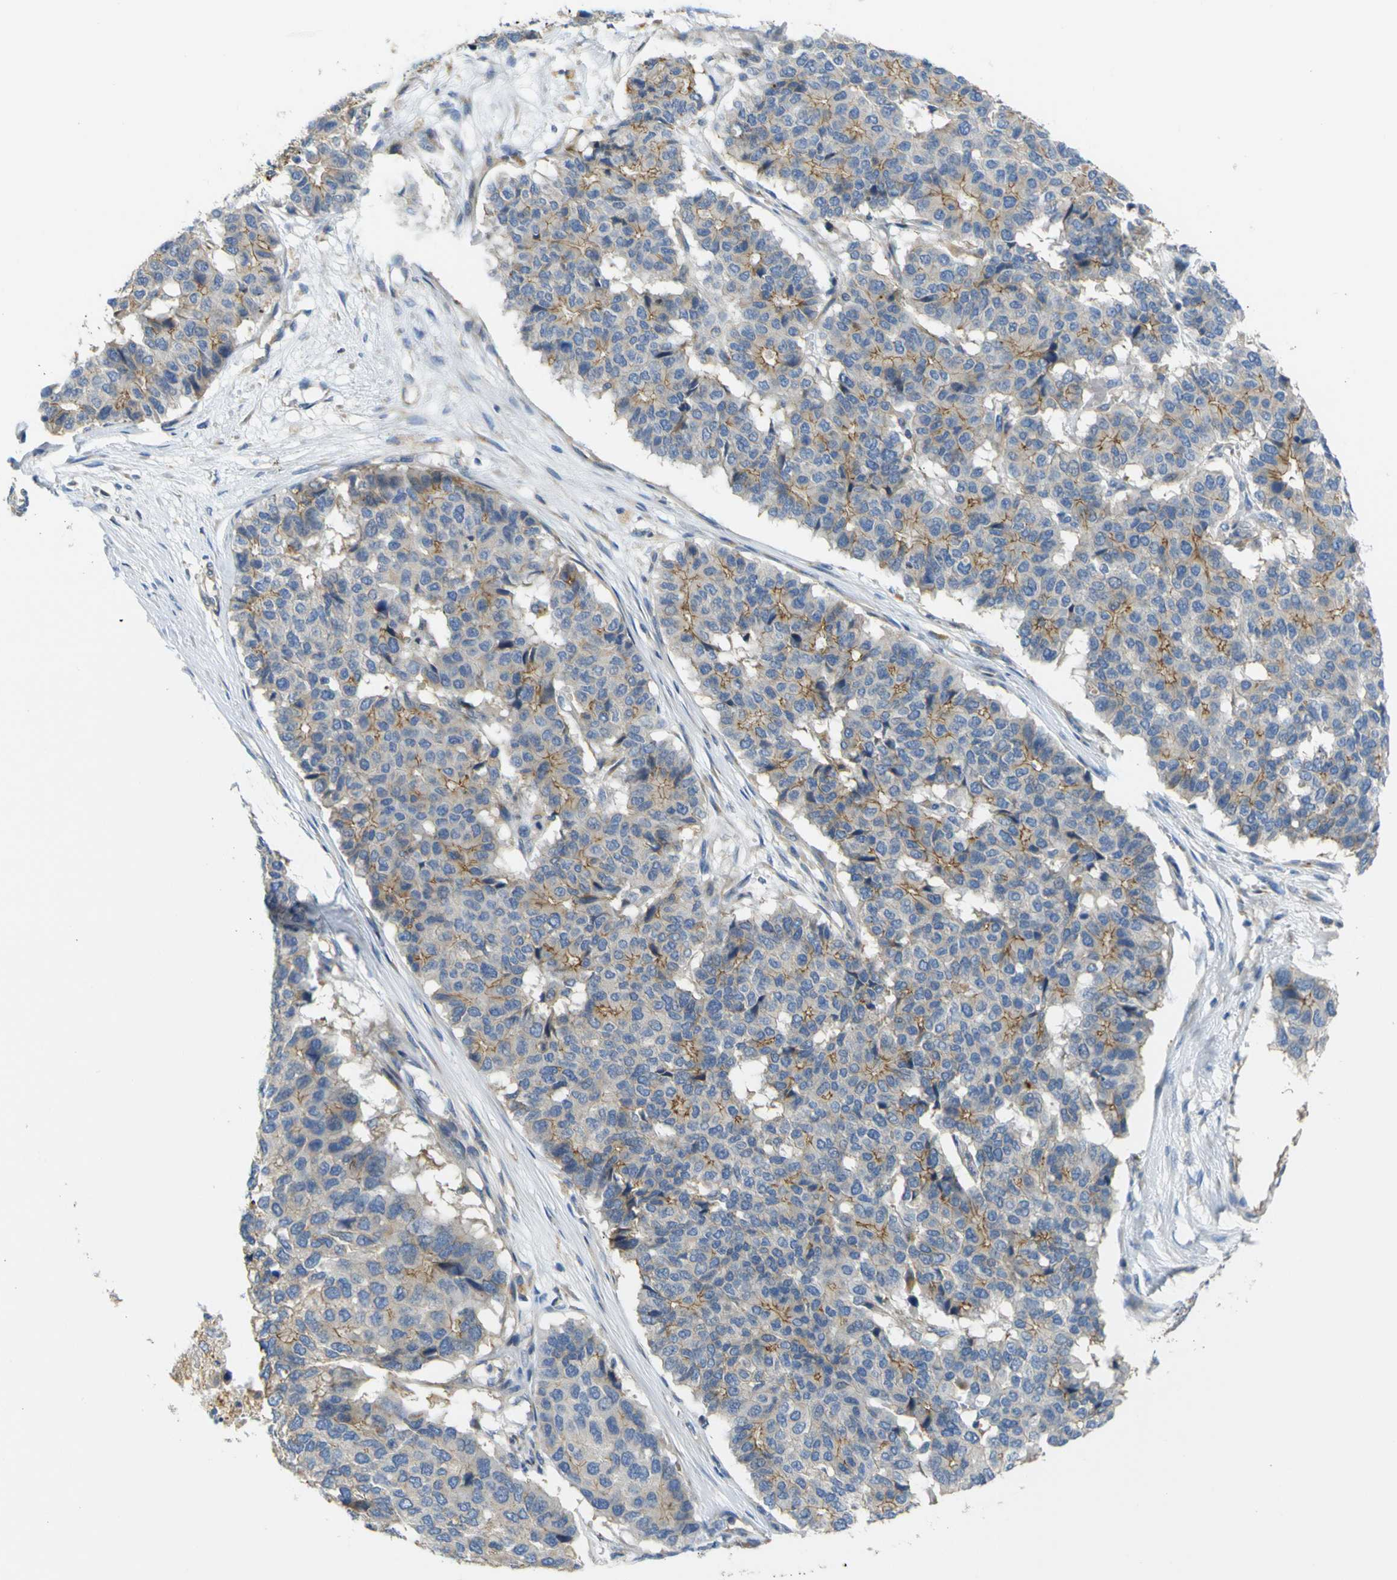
{"staining": {"intensity": "moderate", "quantity": "25%-75%", "location": "cytoplasmic/membranous"}, "tissue": "pancreatic cancer", "cell_type": "Tumor cells", "image_type": "cancer", "snomed": [{"axis": "morphology", "description": "Adenocarcinoma, NOS"}, {"axis": "topography", "description": "Pancreas"}], "caption": "Moderate cytoplasmic/membranous staining for a protein is seen in about 25%-75% of tumor cells of pancreatic adenocarcinoma using IHC.", "gene": "SYPL1", "patient": {"sex": "male", "age": 50}}